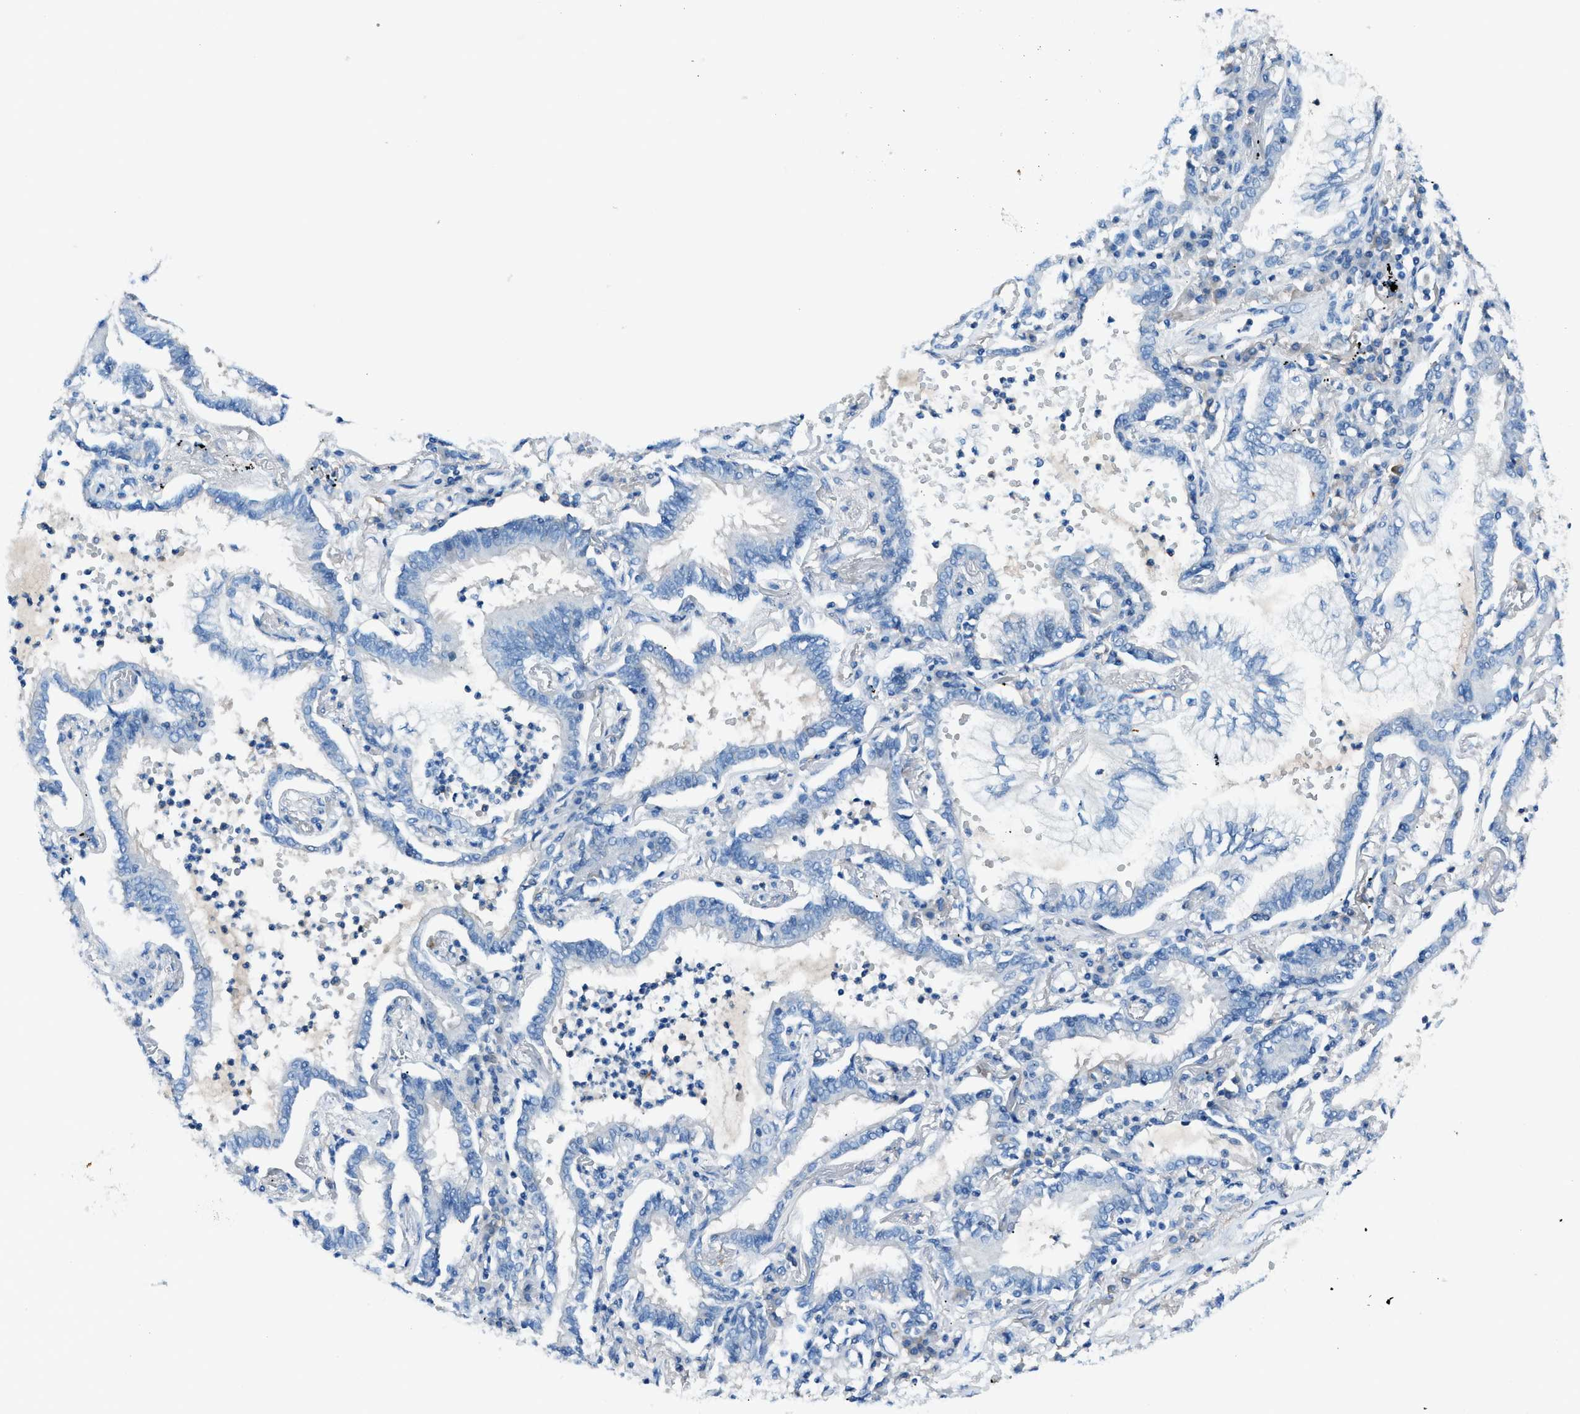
{"staining": {"intensity": "negative", "quantity": "none", "location": "none"}, "tissue": "lung cancer", "cell_type": "Tumor cells", "image_type": "cancer", "snomed": [{"axis": "morphology", "description": "Normal tissue, NOS"}, {"axis": "morphology", "description": "Adenocarcinoma, NOS"}, {"axis": "topography", "description": "Bronchus"}, {"axis": "topography", "description": "Lung"}], "caption": "IHC histopathology image of neoplastic tissue: lung adenocarcinoma stained with DAB reveals no significant protein expression in tumor cells. Brightfield microscopy of IHC stained with DAB (3,3'-diaminobenzidine) (brown) and hematoxylin (blue), captured at high magnification.", "gene": "C5AR2", "patient": {"sex": "female", "age": 70}}